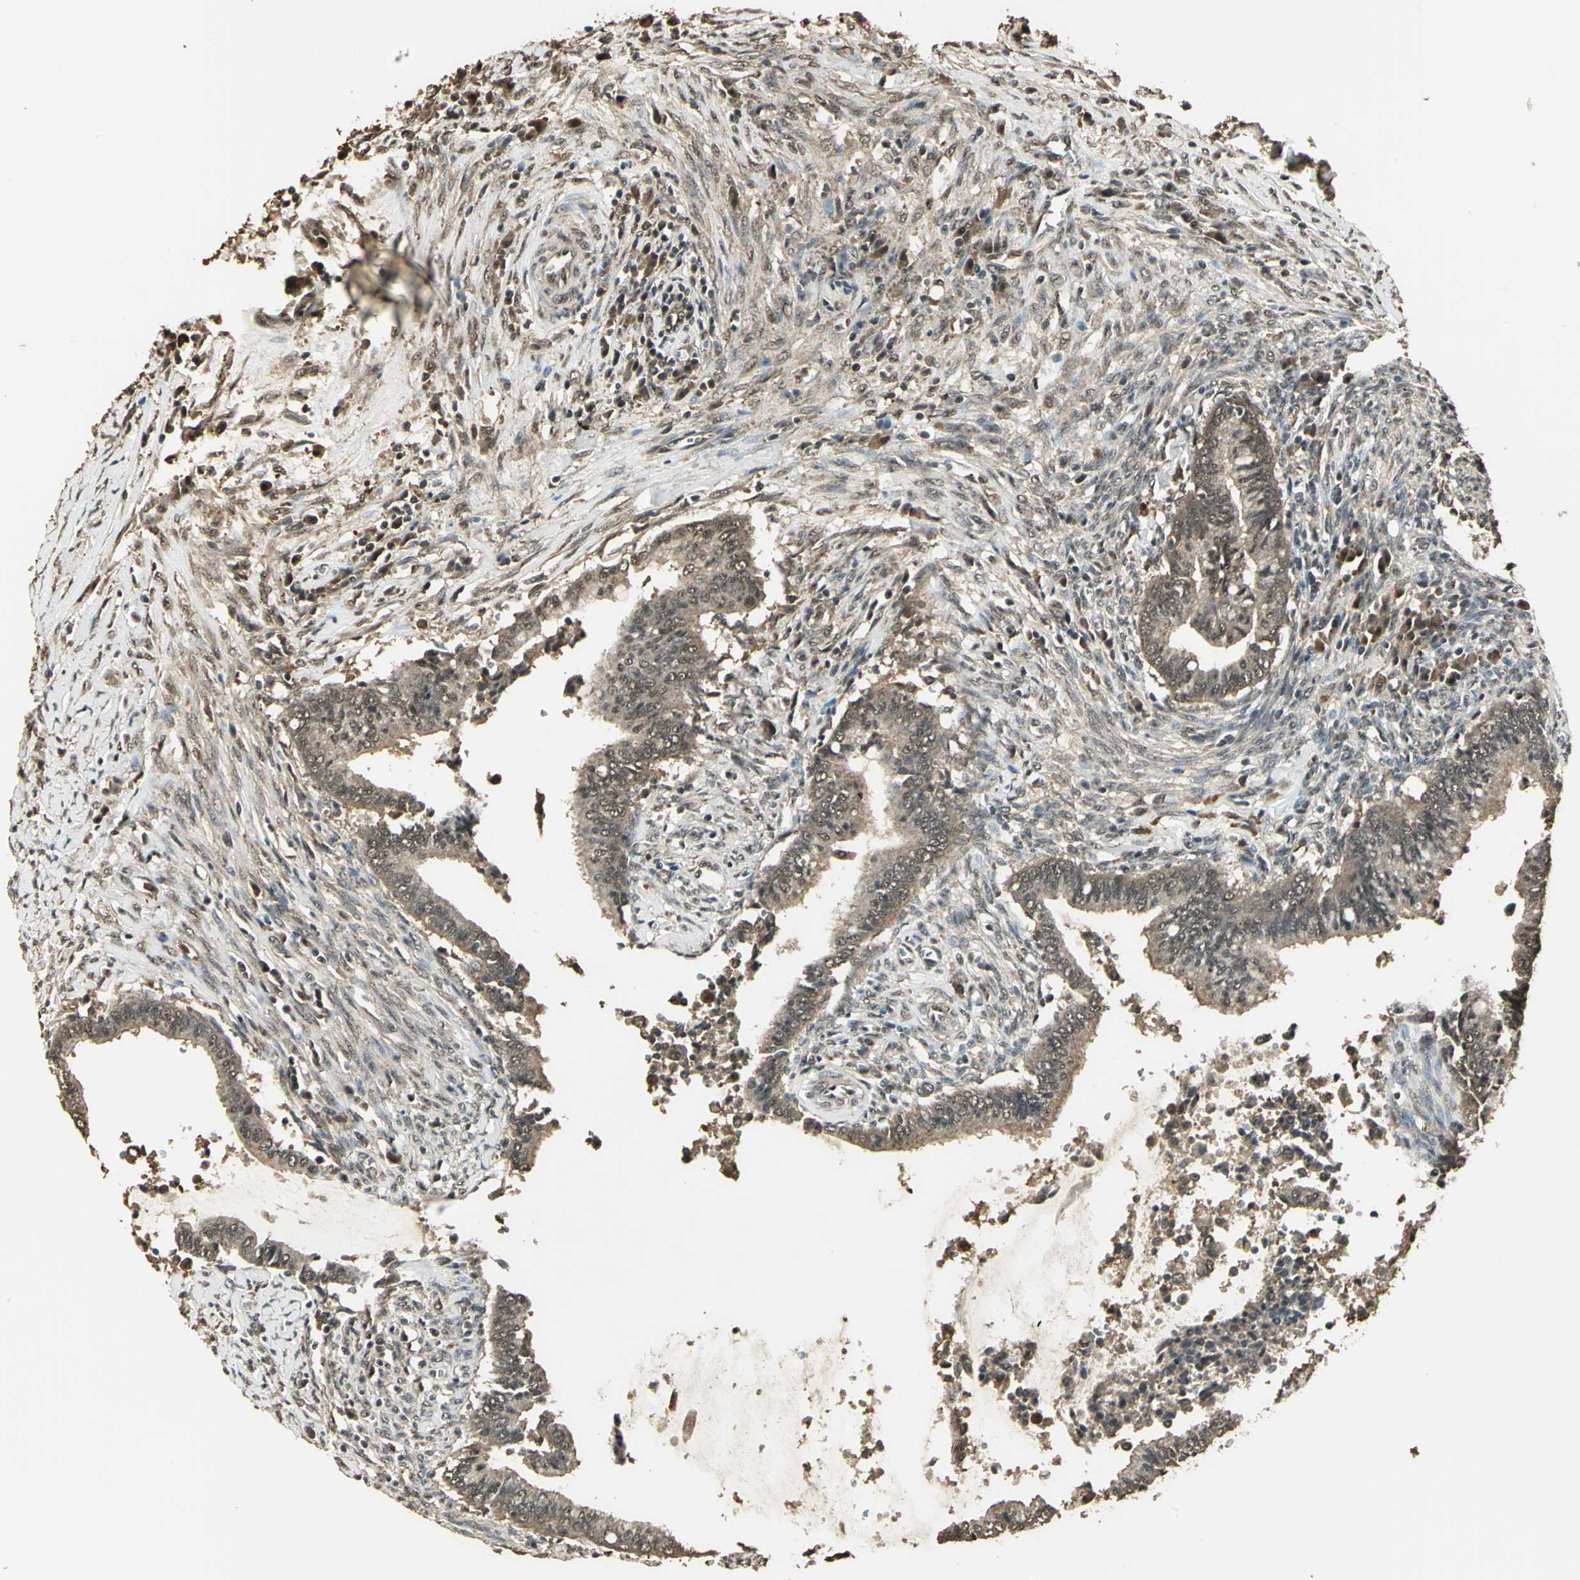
{"staining": {"intensity": "moderate", "quantity": ">75%", "location": "cytoplasmic/membranous"}, "tissue": "cervical cancer", "cell_type": "Tumor cells", "image_type": "cancer", "snomed": [{"axis": "morphology", "description": "Adenocarcinoma, NOS"}, {"axis": "topography", "description": "Cervix"}], "caption": "The image demonstrates staining of cervical adenocarcinoma, revealing moderate cytoplasmic/membranous protein expression (brown color) within tumor cells. (Stains: DAB (3,3'-diaminobenzidine) in brown, nuclei in blue, Microscopy: brightfield microscopy at high magnification).", "gene": "UCHL5", "patient": {"sex": "female", "age": 44}}